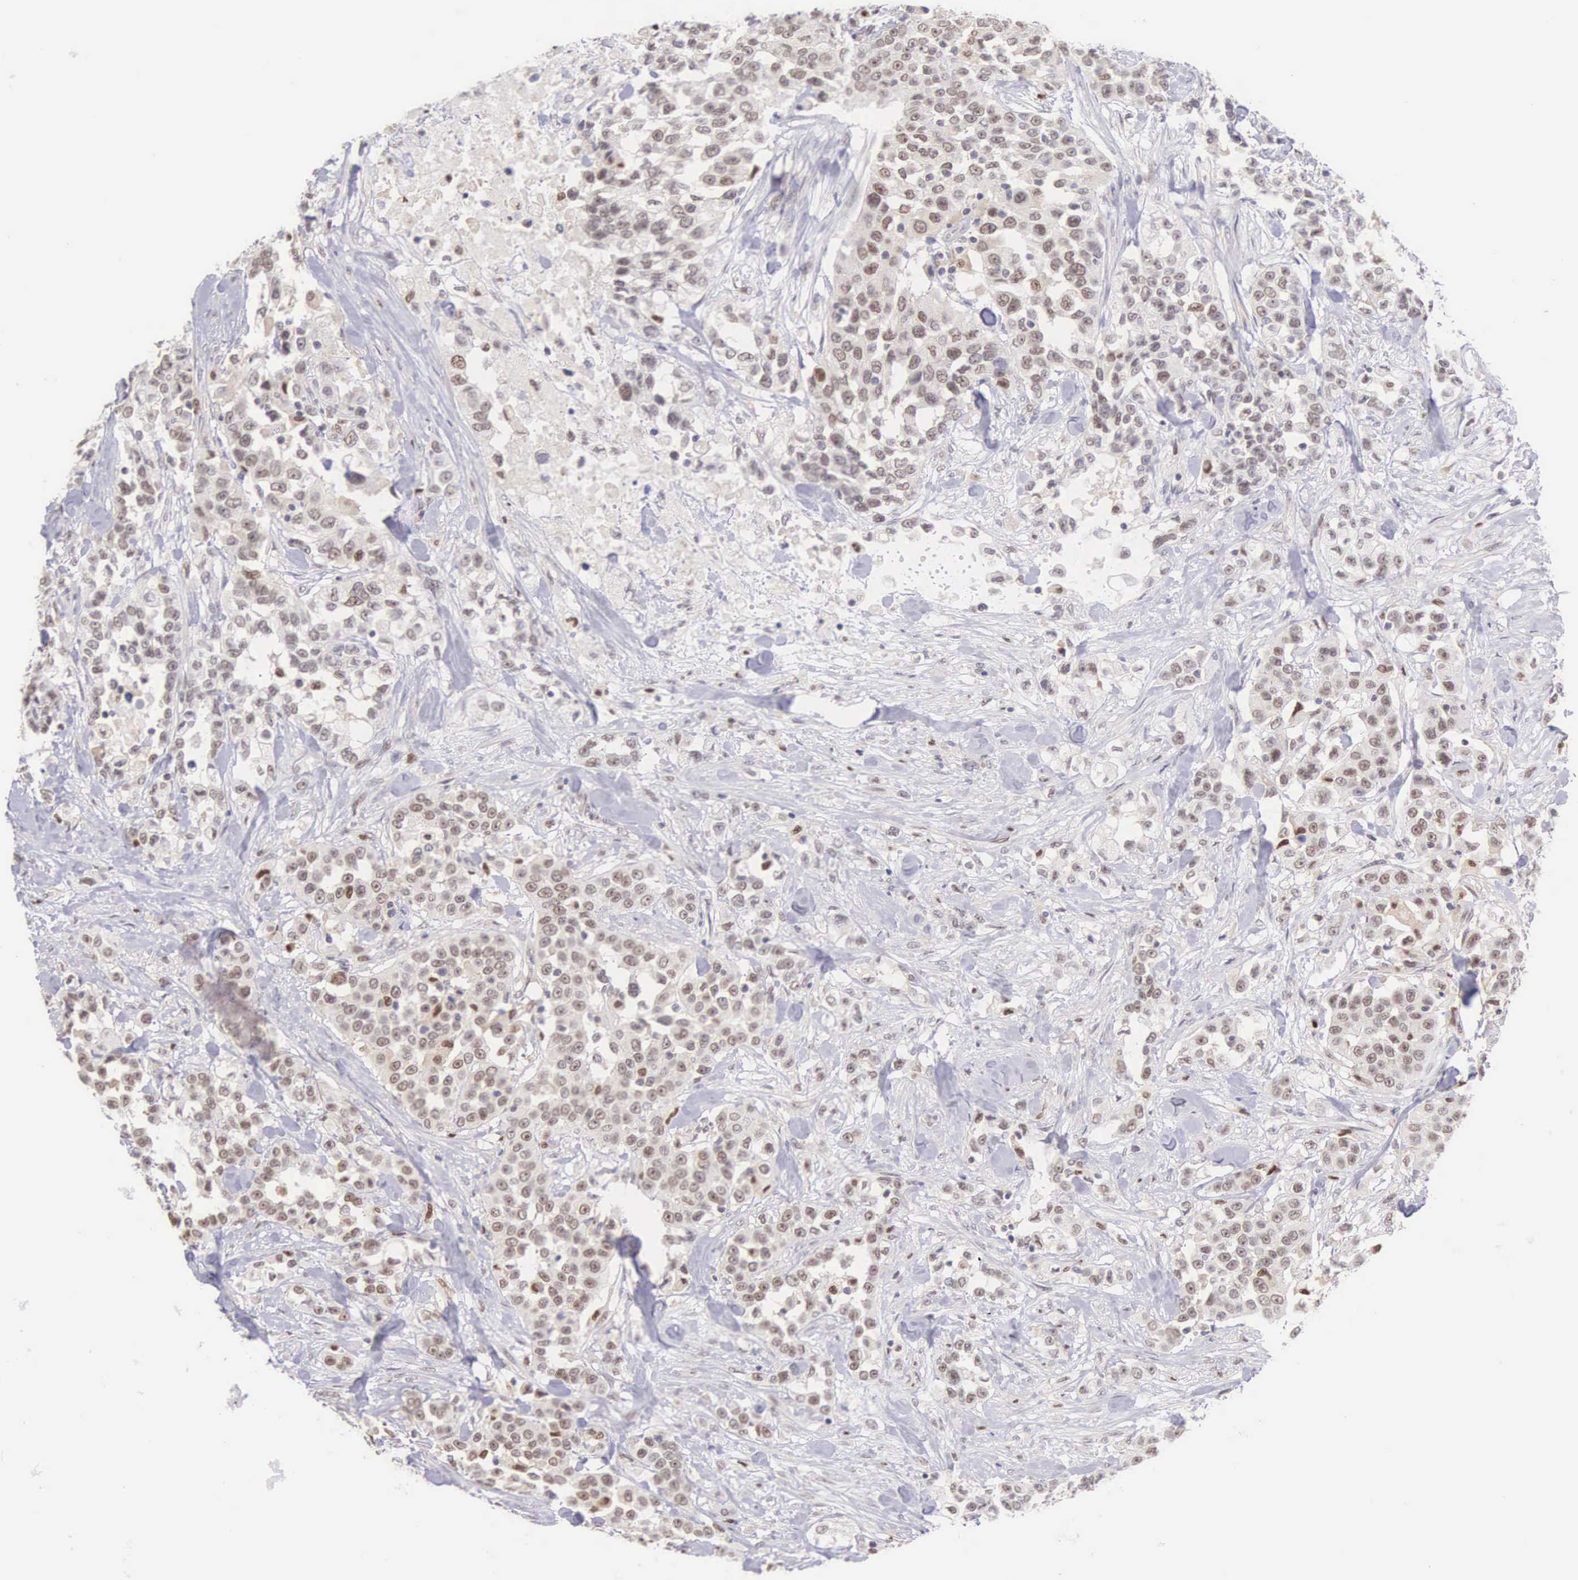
{"staining": {"intensity": "weak", "quantity": "25%-75%", "location": "nuclear"}, "tissue": "urothelial cancer", "cell_type": "Tumor cells", "image_type": "cancer", "snomed": [{"axis": "morphology", "description": "Urothelial carcinoma, High grade"}, {"axis": "topography", "description": "Urinary bladder"}], "caption": "A micrograph of human urothelial cancer stained for a protein demonstrates weak nuclear brown staining in tumor cells.", "gene": "GRK3", "patient": {"sex": "female", "age": 80}}